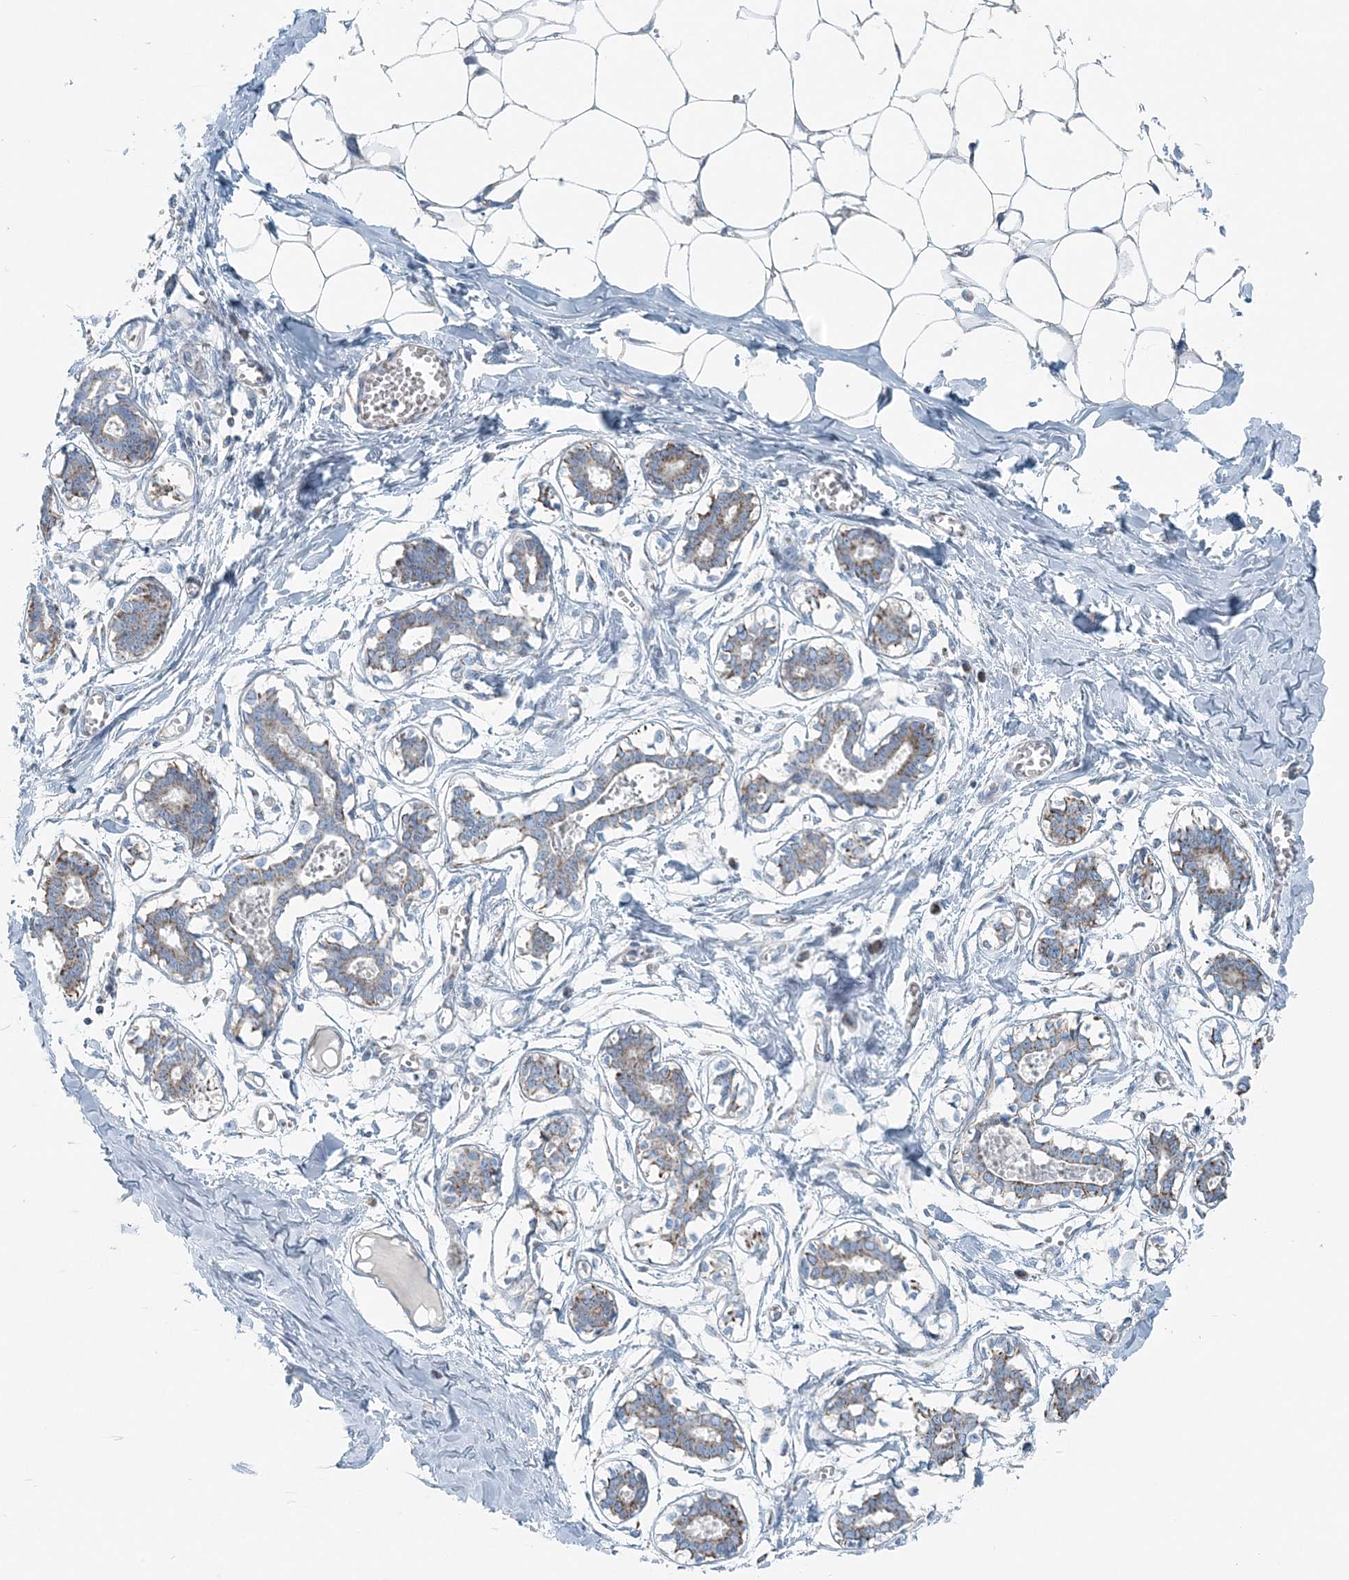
{"staining": {"intensity": "negative", "quantity": "none", "location": "none"}, "tissue": "breast", "cell_type": "Adipocytes", "image_type": "normal", "snomed": [{"axis": "morphology", "description": "Normal tissue, NOS"}, {"axis": "topography", "description": "Breast"}], "caption": "An immunohistochemistry (IHC) image of benign breast is shown. There is no staining in adipocytes of breast.", "gene": "INTU", "patient": {"sex": "female", "age": 27}}